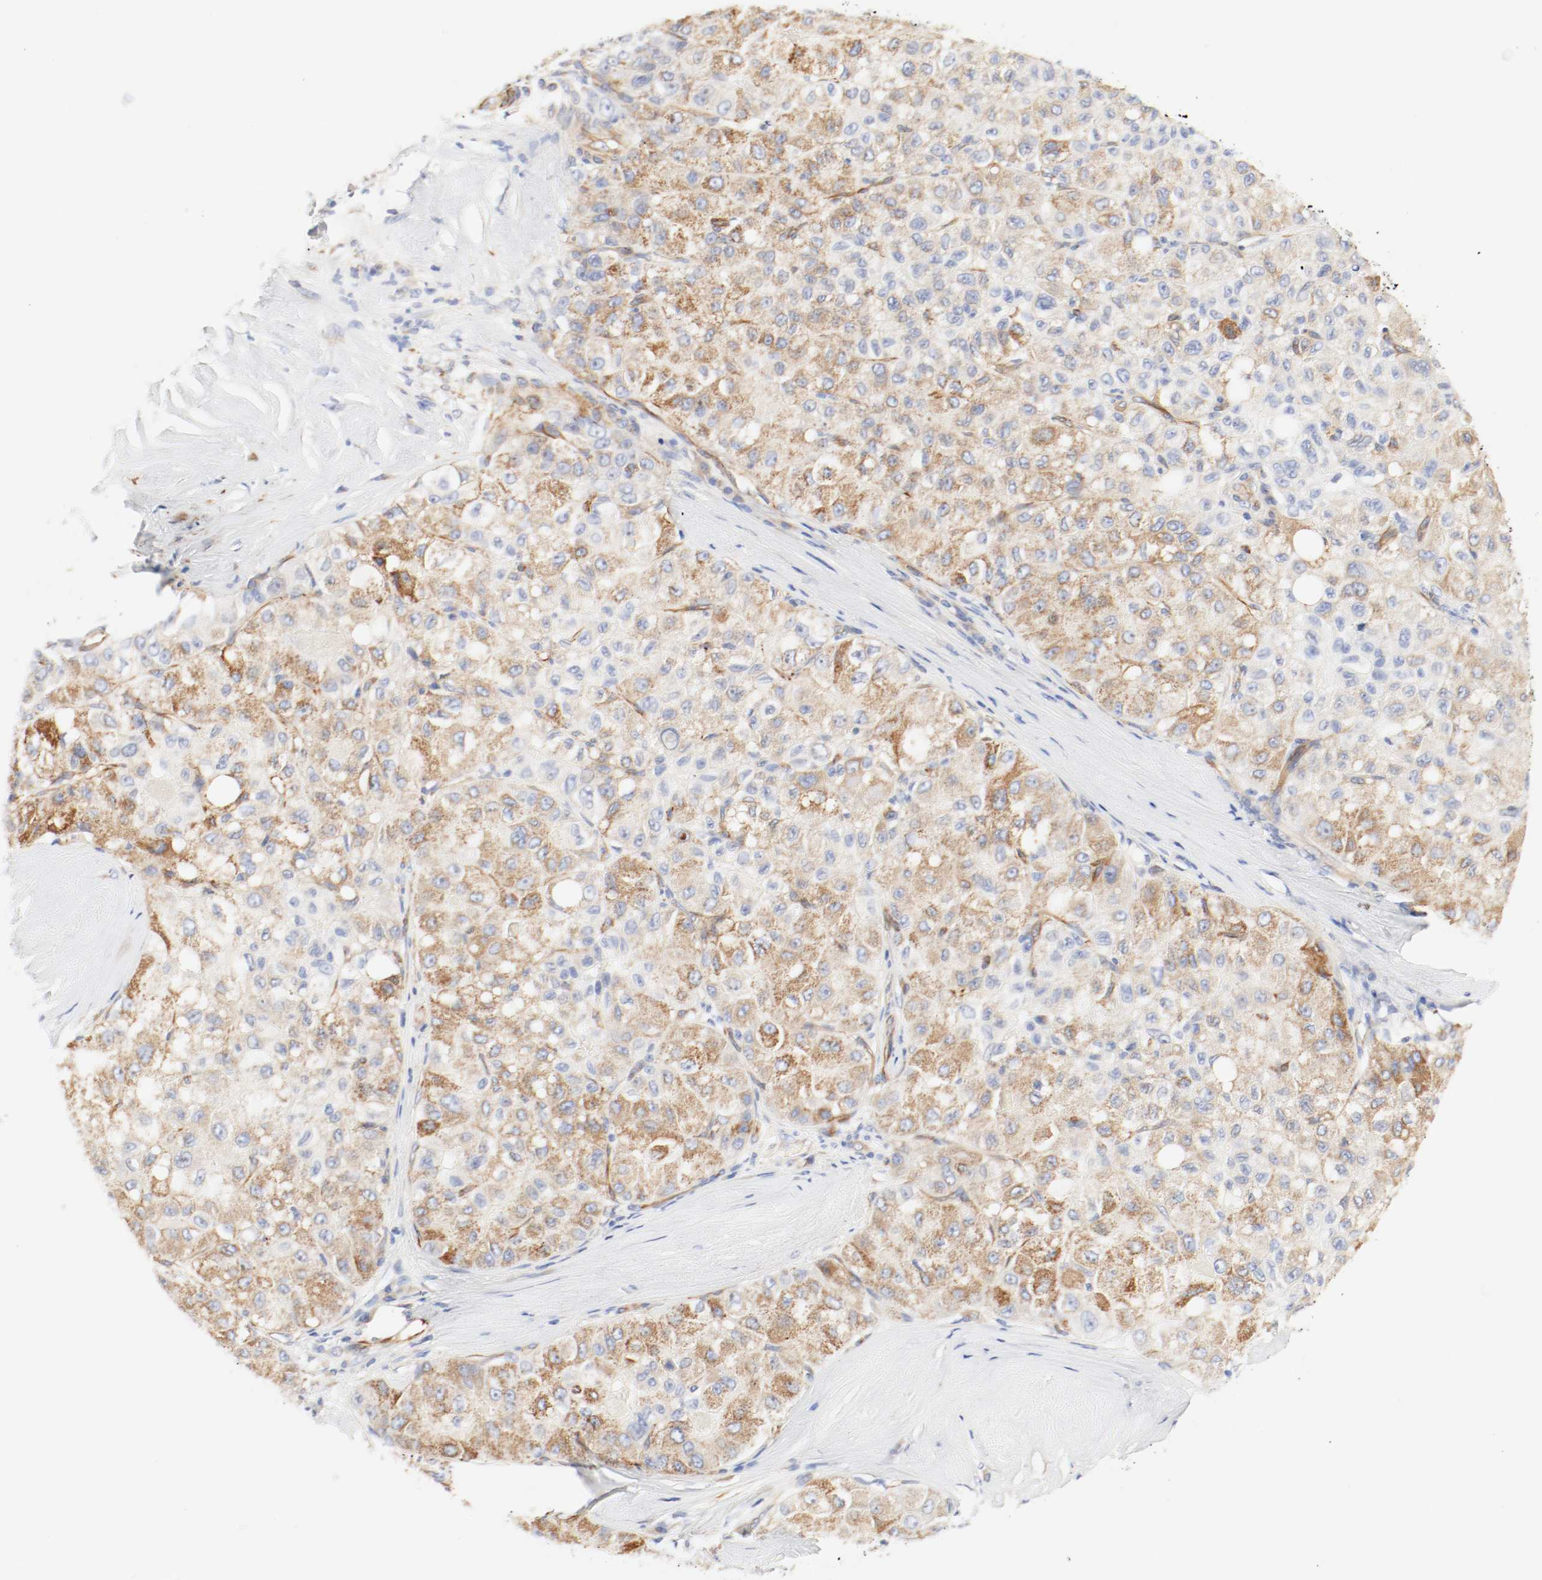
{"staining": {"intensity": "strong", "quantity": ">75%", "location": "cytoplasmic/membranous"}, "tissue": "liver cancer", "cell_type": "Tumor cells", "image_type": "cancer", "snomed": [{"axis": "morphology", "description": "Carcinoma, Hepatocellular, NOS"}, {"axis": "topography", "description": "Liver"}], "caption": "The photomicrograph exhibits a brown stain indicating the presence of a protein in the cytoplasmic/membranous of tumor cells in liver cancer (hepatocellular carcinoma).", "gene": "GIT1", "patient": {"sex": "male", "age": 80}}